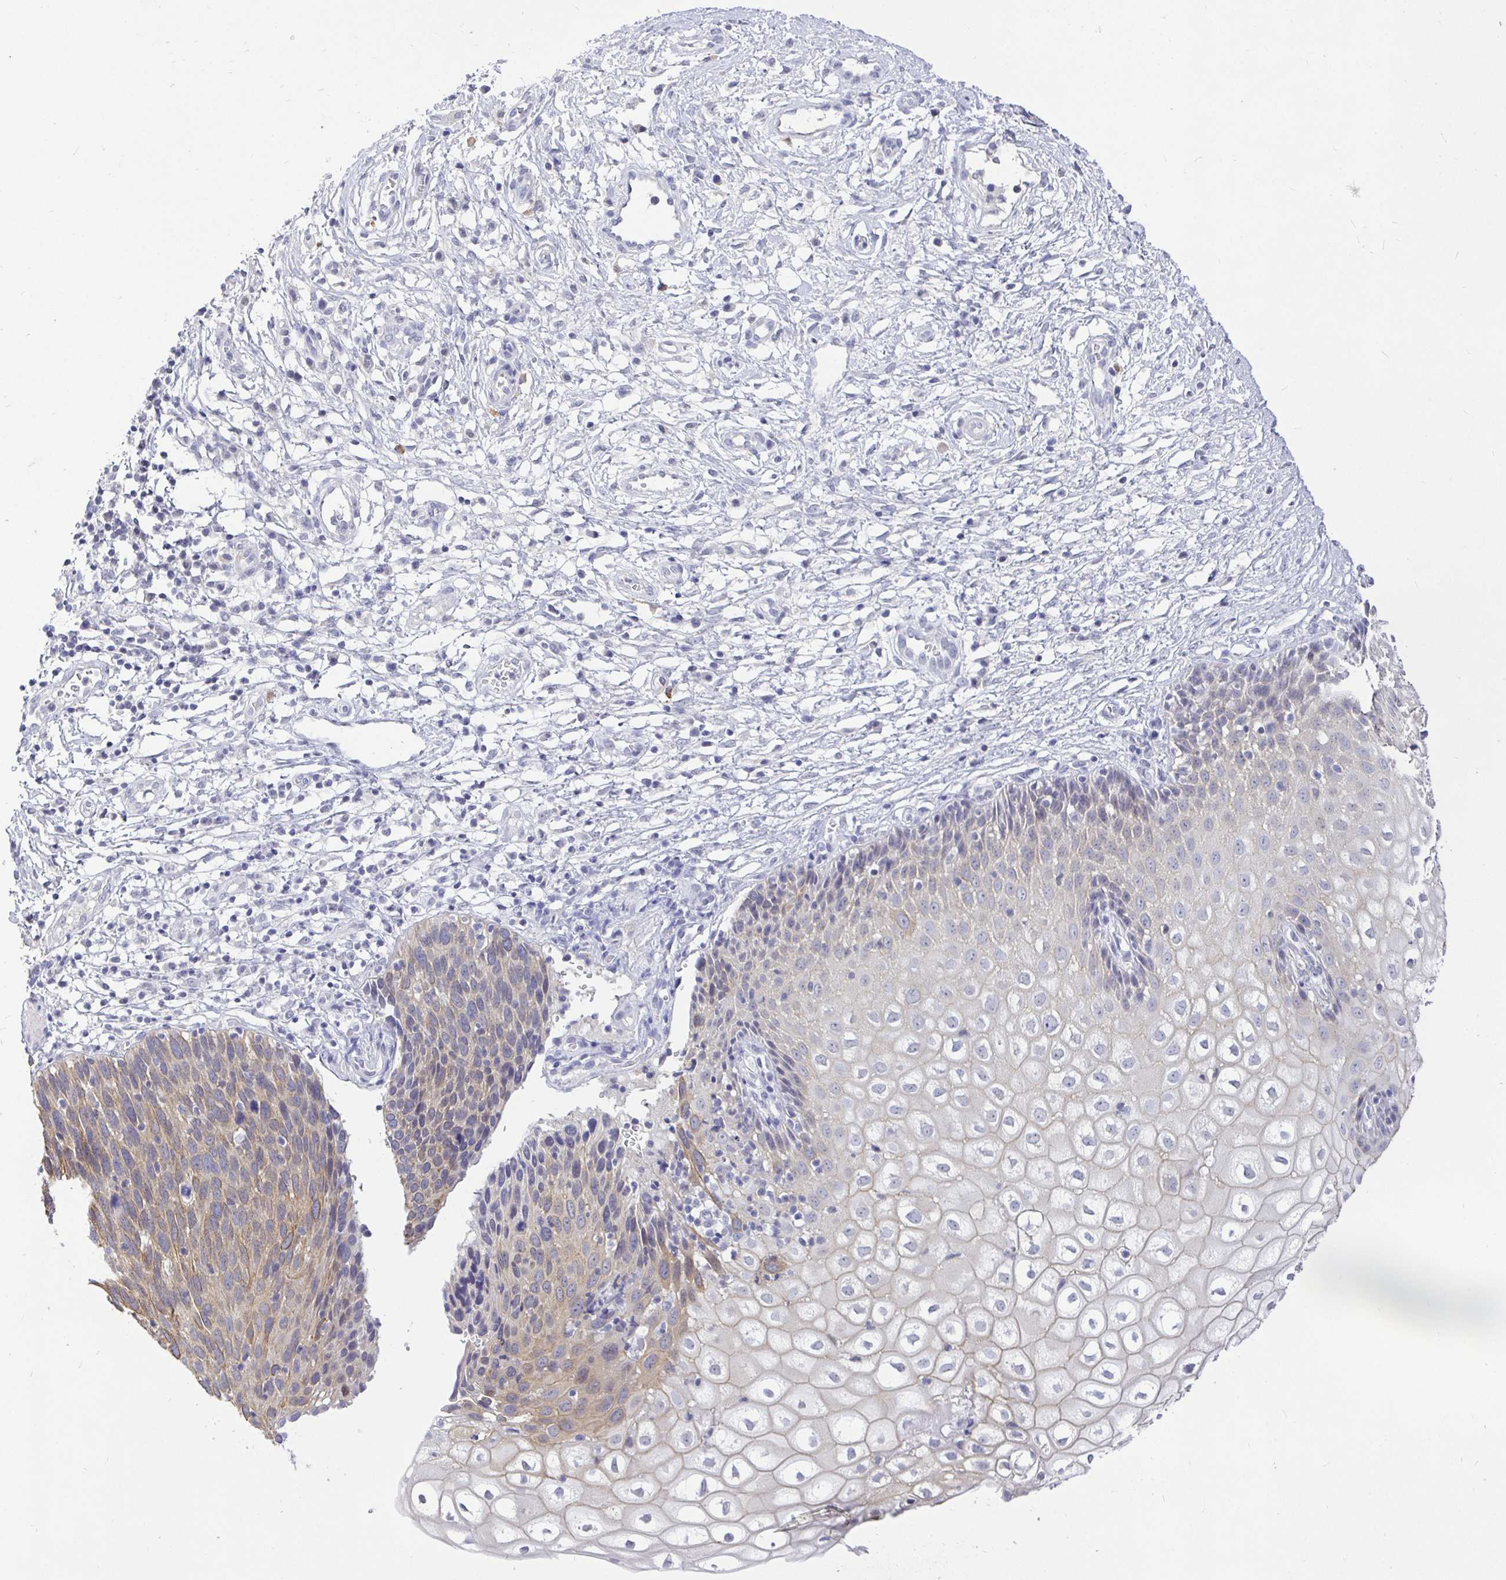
{"staining": {"intensity": "negative", "quantity": "none", "location": "none"}, "tissue": "cervix", "cell_type": "Glandular cells", "image_type": "normal", "snomed": [{"axis": "morphology", "description": "Normal tissue, NOS"}, {"axis": "topography", "description": "Cervix"}], "caption": "Glandular cells show no significant staining in unremarkable cervix.", "gene": "EZHIP", "patient": {"sex": "female", "age": 36}}